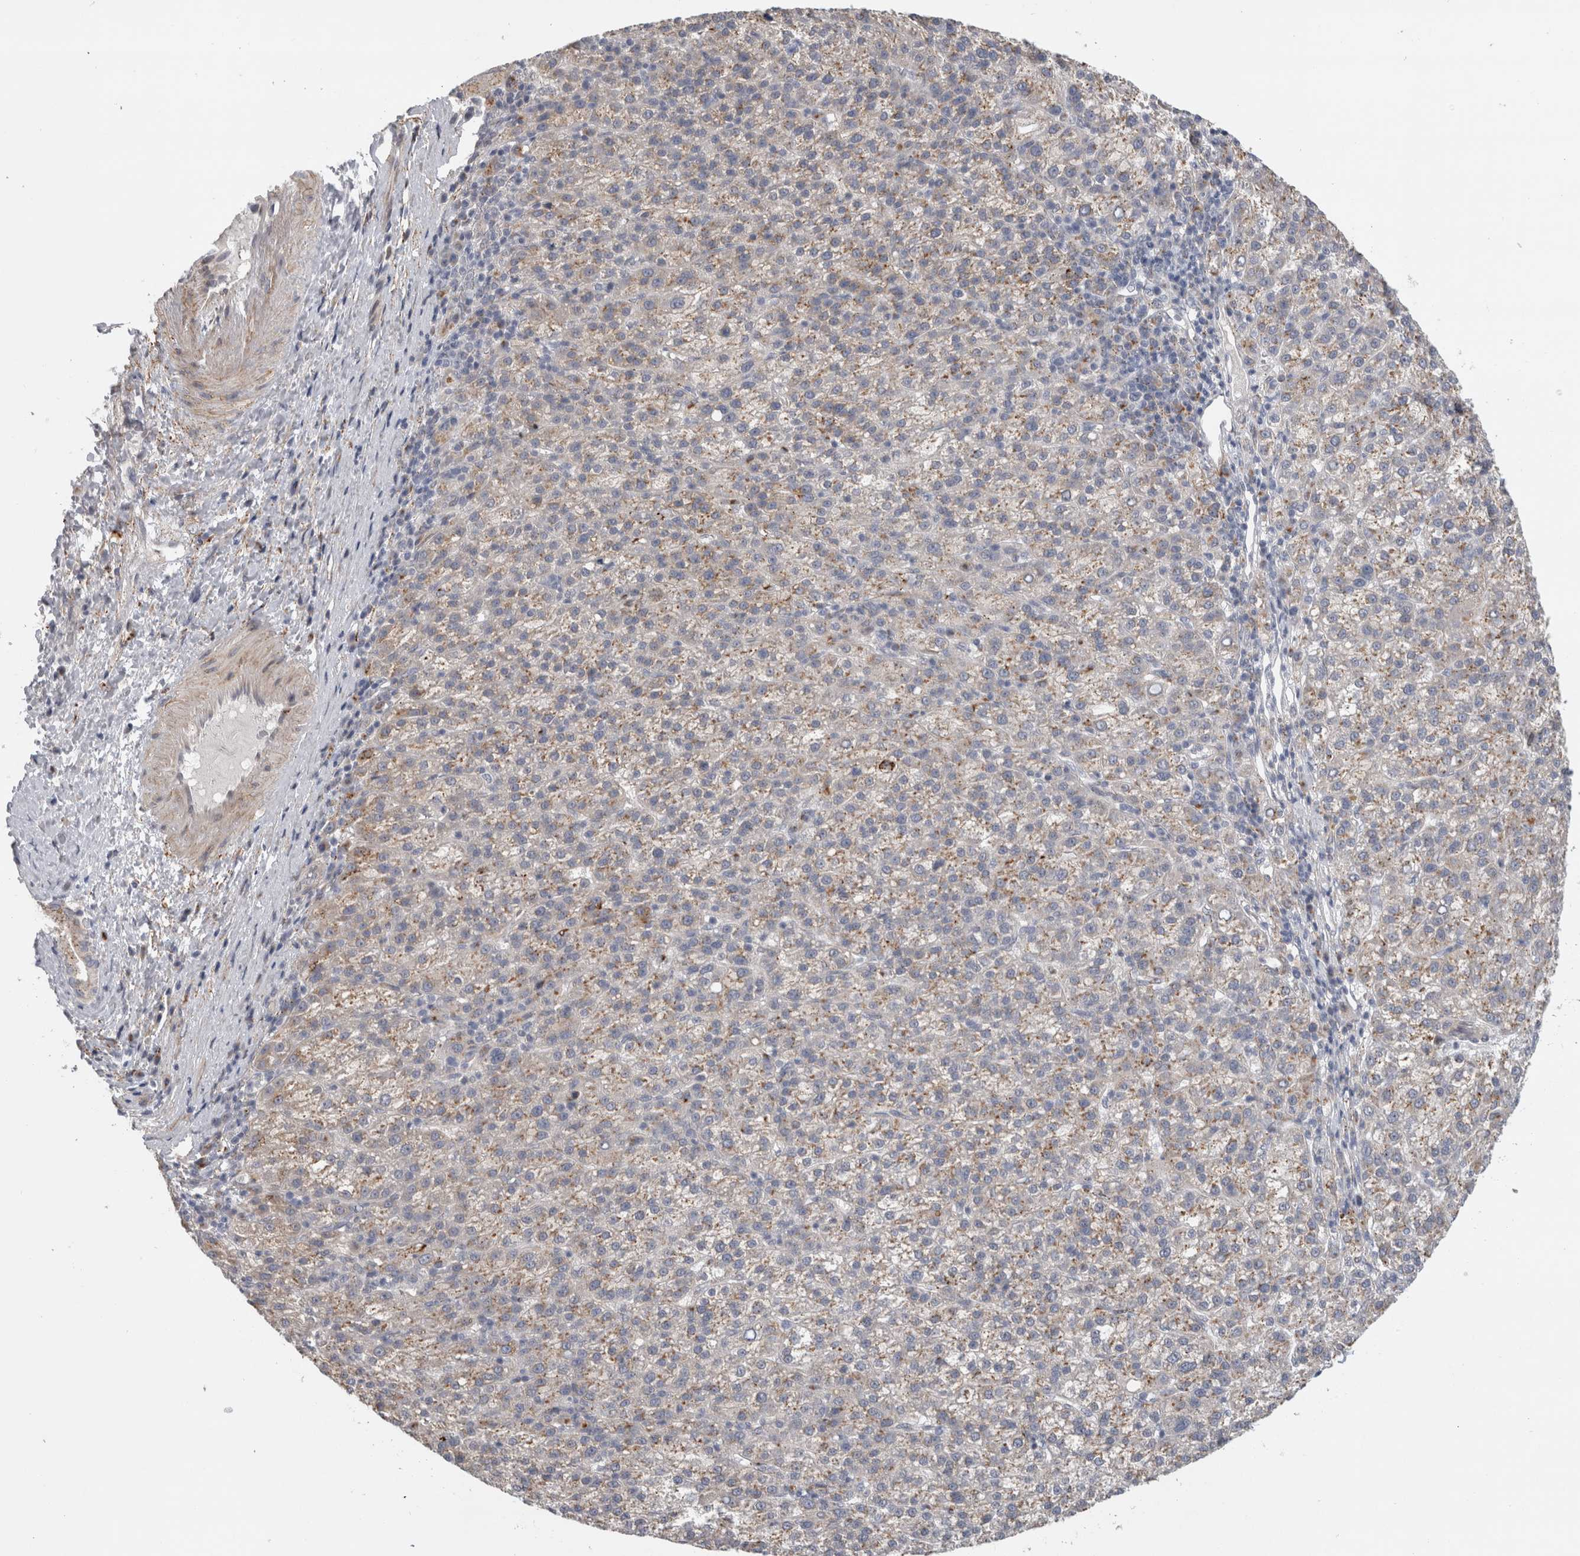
{"staining": {"intensity": "moderate", "quantity": ">75%", "location": "cytoplasmic/membranous"}, "tissue": "liver cancer", "cell_type": "Tumor cells", "image_type": "cancer", "snomed": [{"axis": "morphology", "description": "Carcinoma, Hepatocellular, NOS"}, {"axis": "topography", "description": "Liver"}], "caption": "An immunohistochemistry photomicrograph of neoplastic tissue is shown. Protein staining in brown labels moderate cytoplasmic/membranous positivity in liver cancer (hepatocellular carcinoma) within tumor cells.", "gene": "MGAT1", "patient": {"sex": "female", "age": 58}}